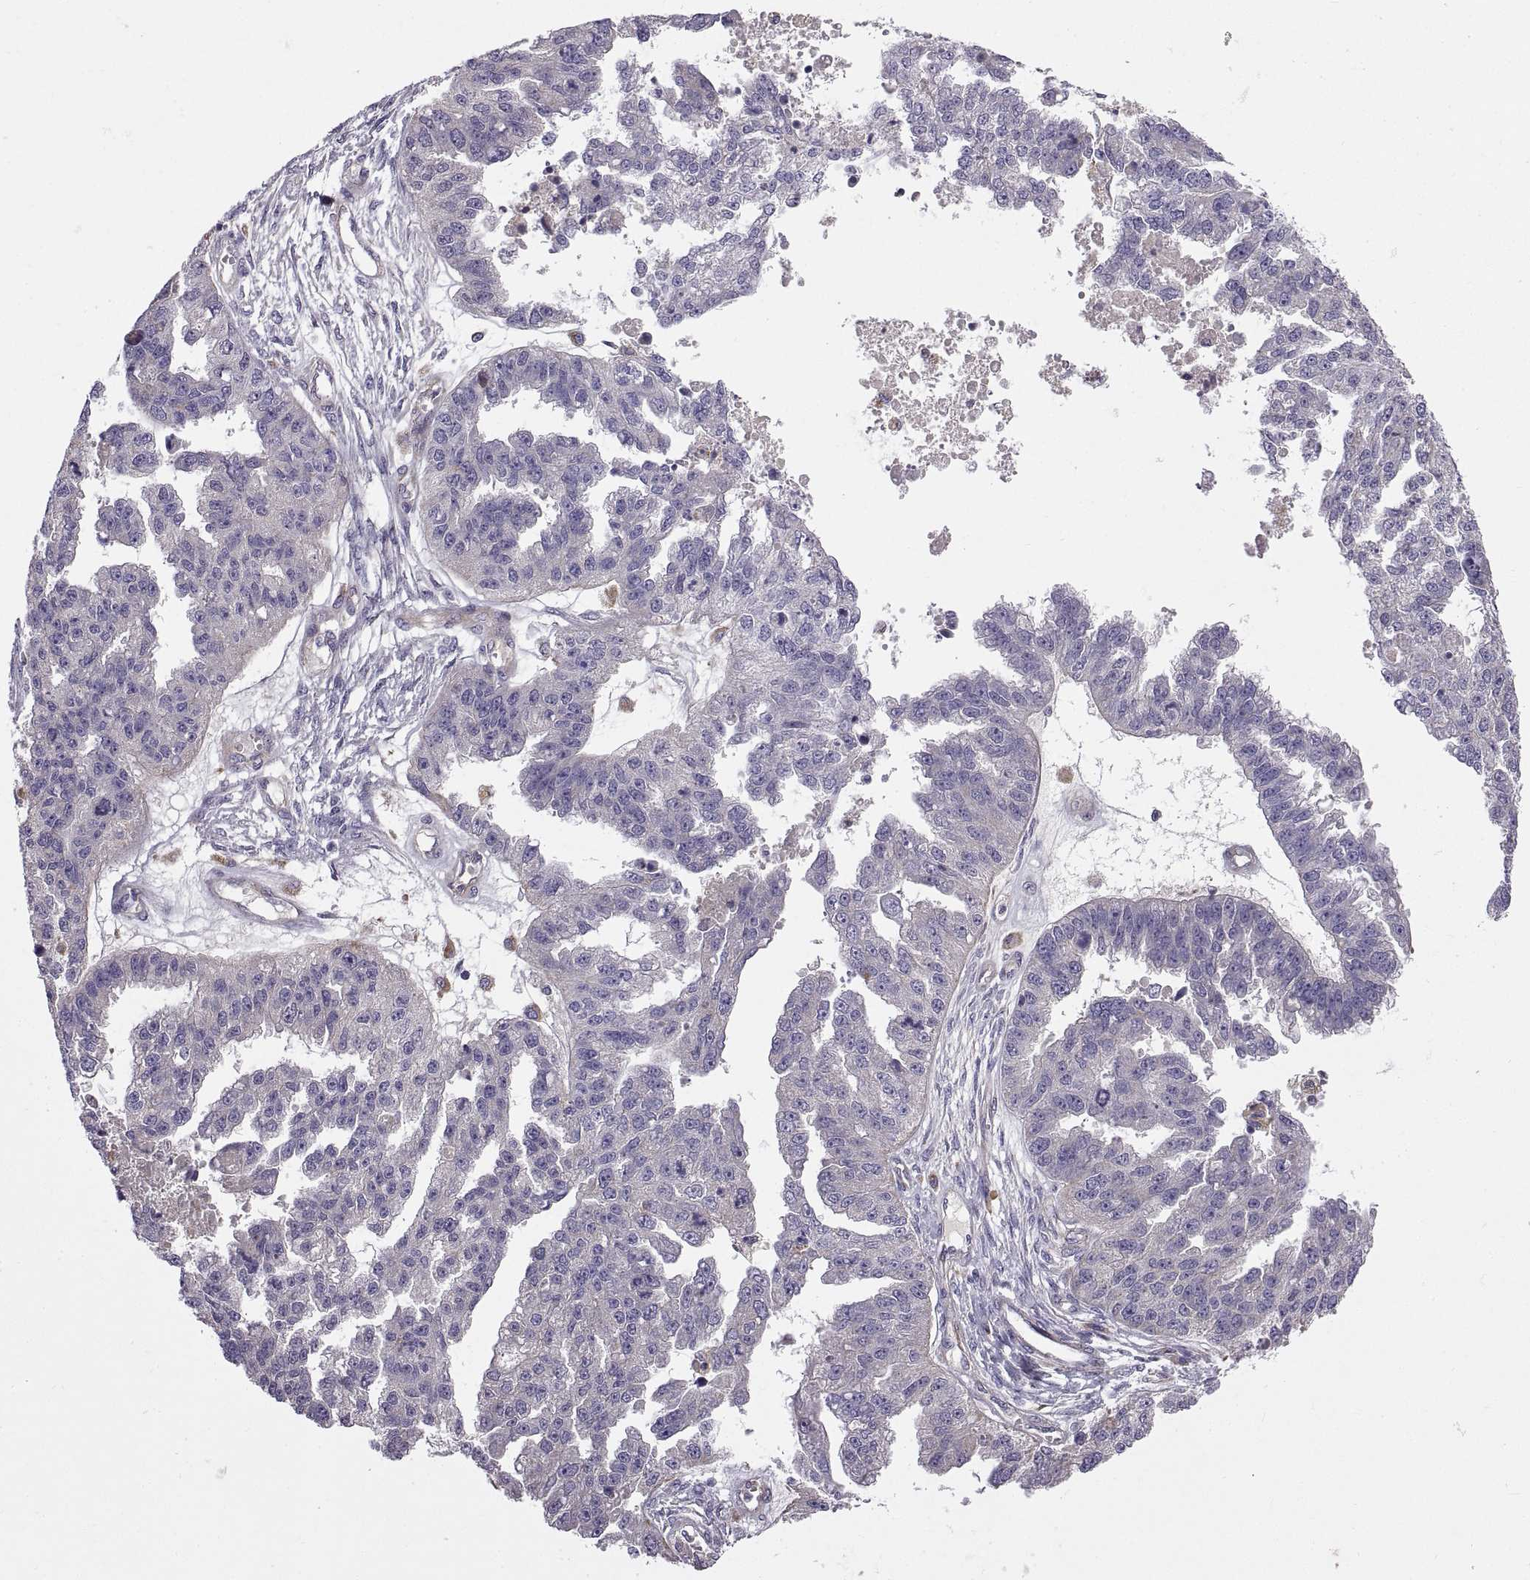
{"staining": {"intensity": "negative", "quantity": "none", "location": "none"}, "tissue": "ovarian cancer", "cell_type": "Tumor cells", "image_type": "cancer", "snomed": [{"axis": "morphology", "description": "Cystadenocarcinoma, serous, NOS"}, {"axis": "topography", "description": "Ovary"}], "caption": "Human ovarian cancer stained for a protein using immunohistochemistry (IHC) shows no staining in tumor cells.", "gene": "ARSL", "patient": {"sex": "female", "age": 58}}